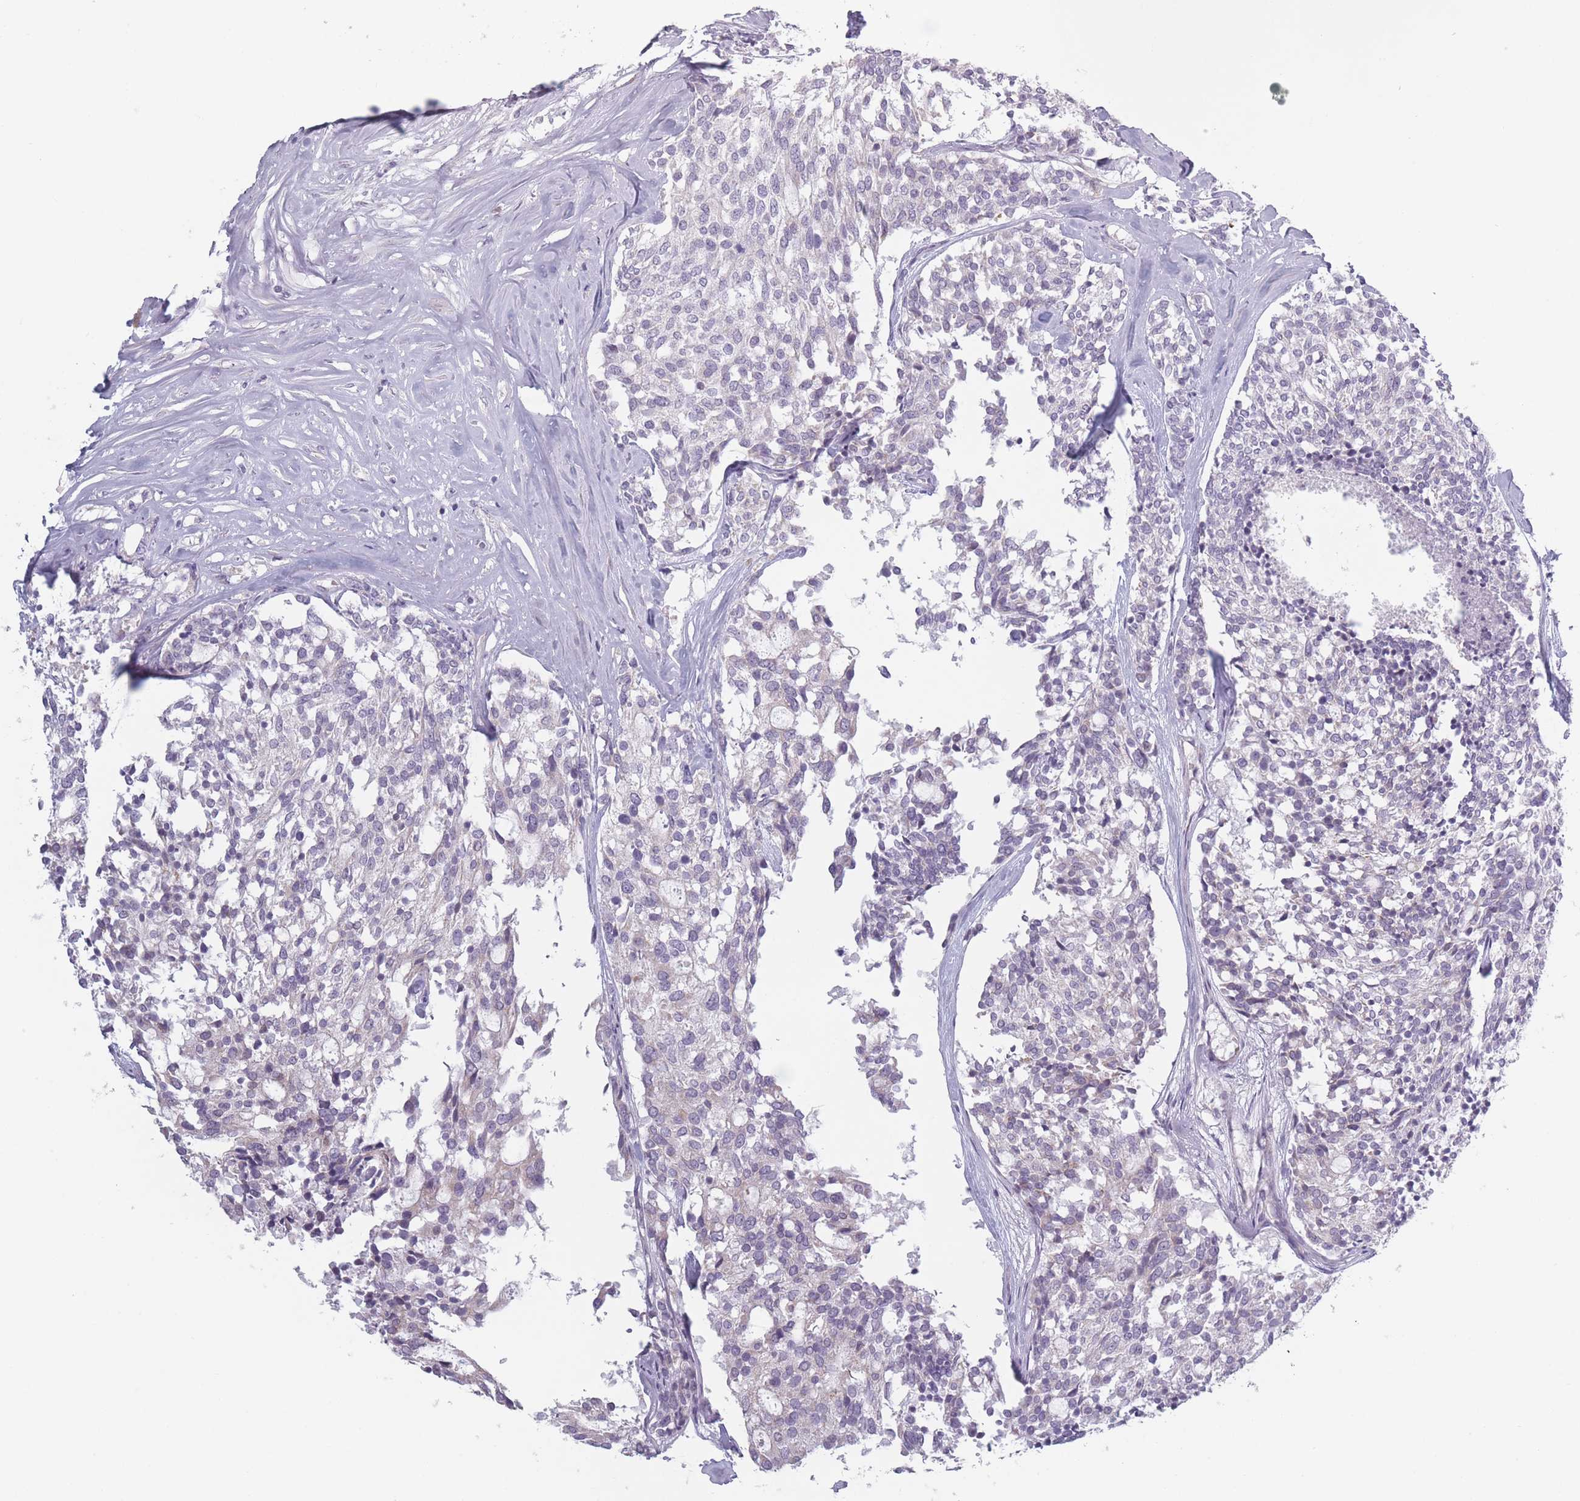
{"staining": {"intensity": "negative", "quantity": "none", "location": "none"}, "tissue": "carcinoid", "cell_type": "Tumor cells", "image_type": "cancer", "snomed": [{"axis": "morphology", "description": "Carcinoid, malignant, NOS"}, {"axis": "topography", "description": "Pancreas"}], "caption": "Carcinoid (malignant) stained for a protein using IHC exhibits no expression tumor cells.", "gene": "RASL10B", "patient": {"sex": "female", "age": 54}}